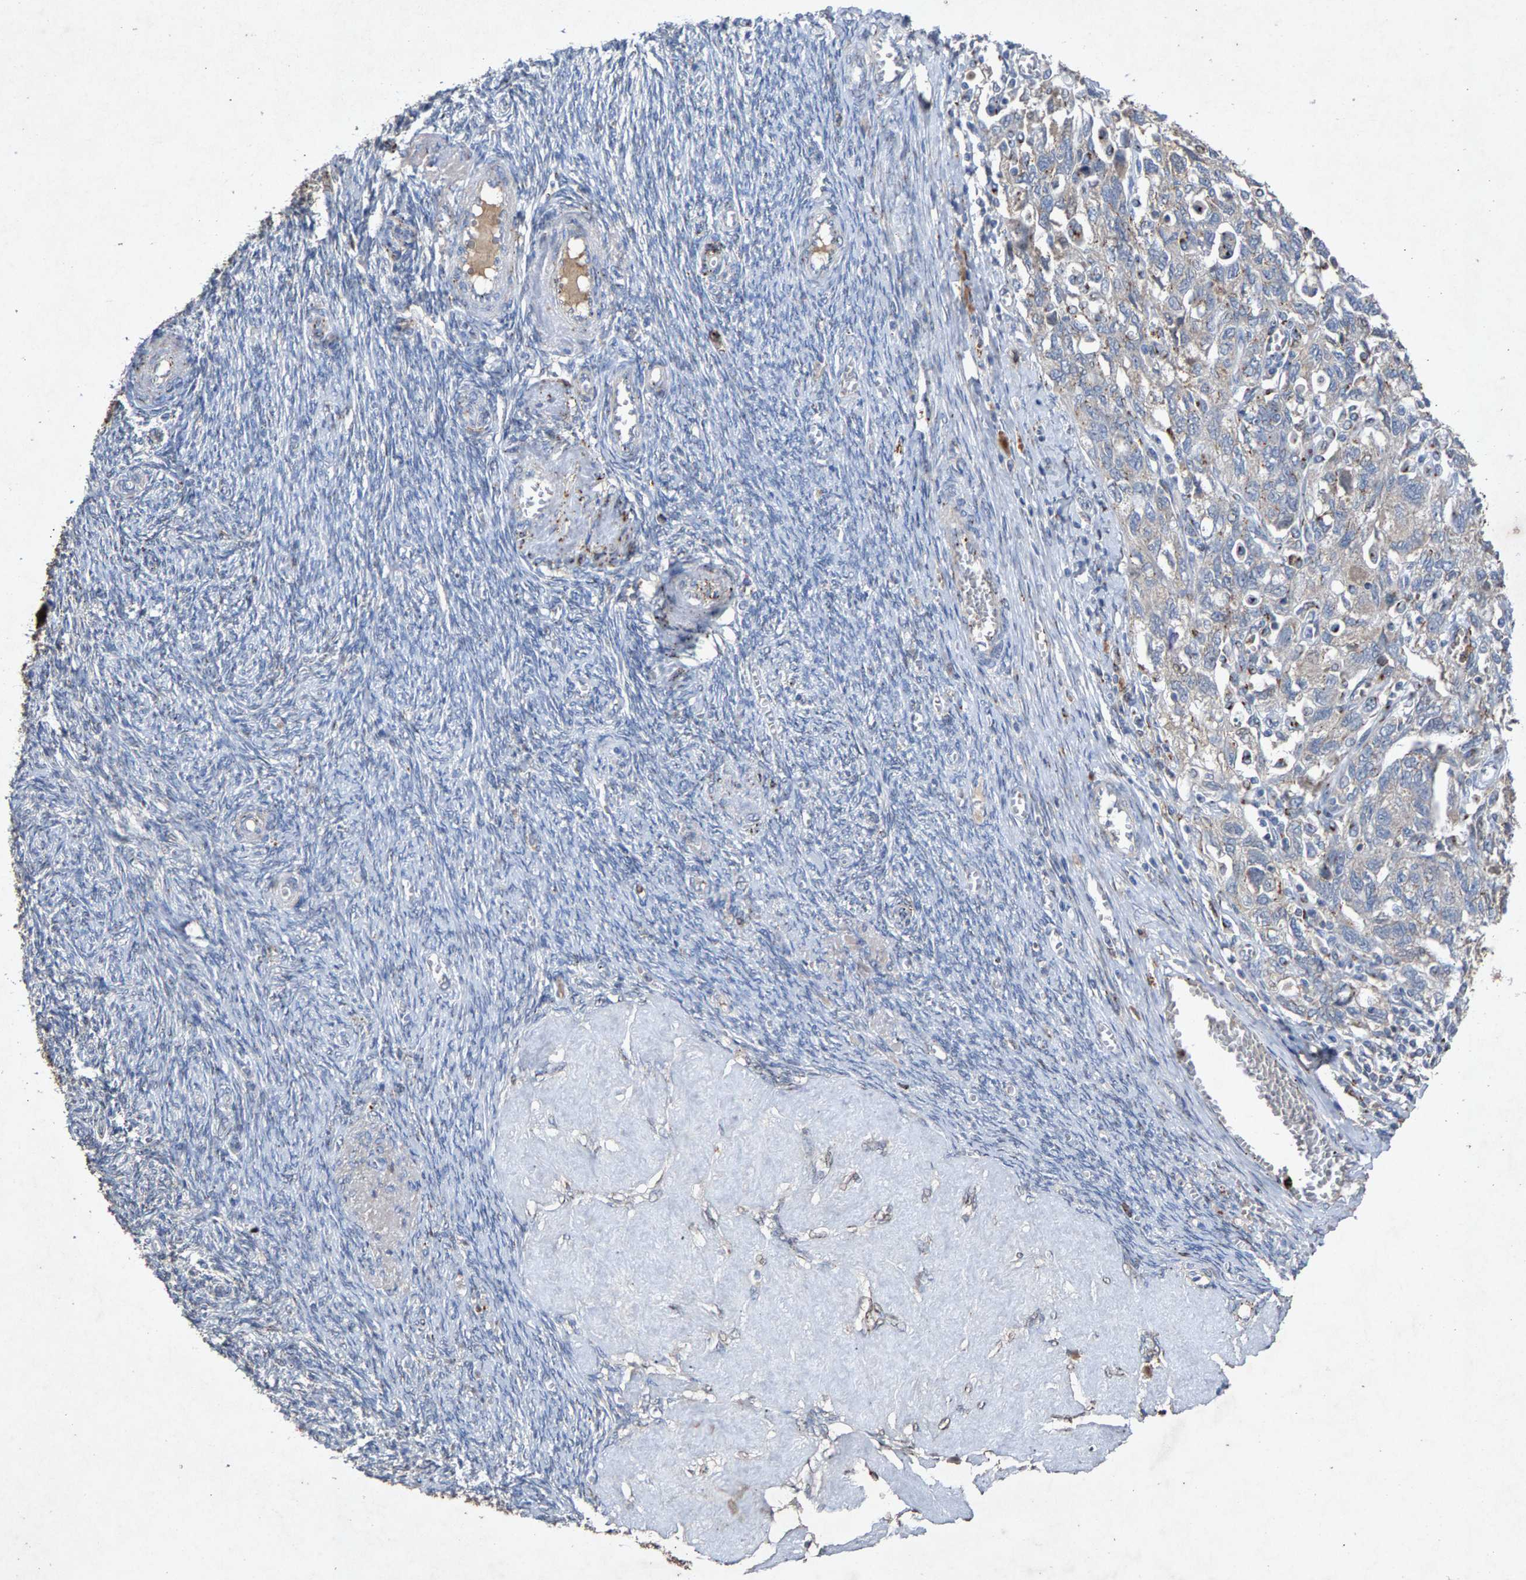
{"staining": {"intensity": "negative", "quantity": "none", "location": "none"}, "tissue": "ovarian cancer", "cell_type": "Tumor cells", "image_type": "cancer", "snomed": [{"axis": "morphology", "description": "Carcinoma, NOS"}, {"axis": "morphology", "description": "Cystadenocarcinoma, serous, NOS"}, {"axis": "topography", "description": "Ovary"}], "caption": "Tumor cells show no significant staining in carcinoma (ovarian).", "gene": "MAN2A1", "patient": {"sex": "female", "age": 69}}